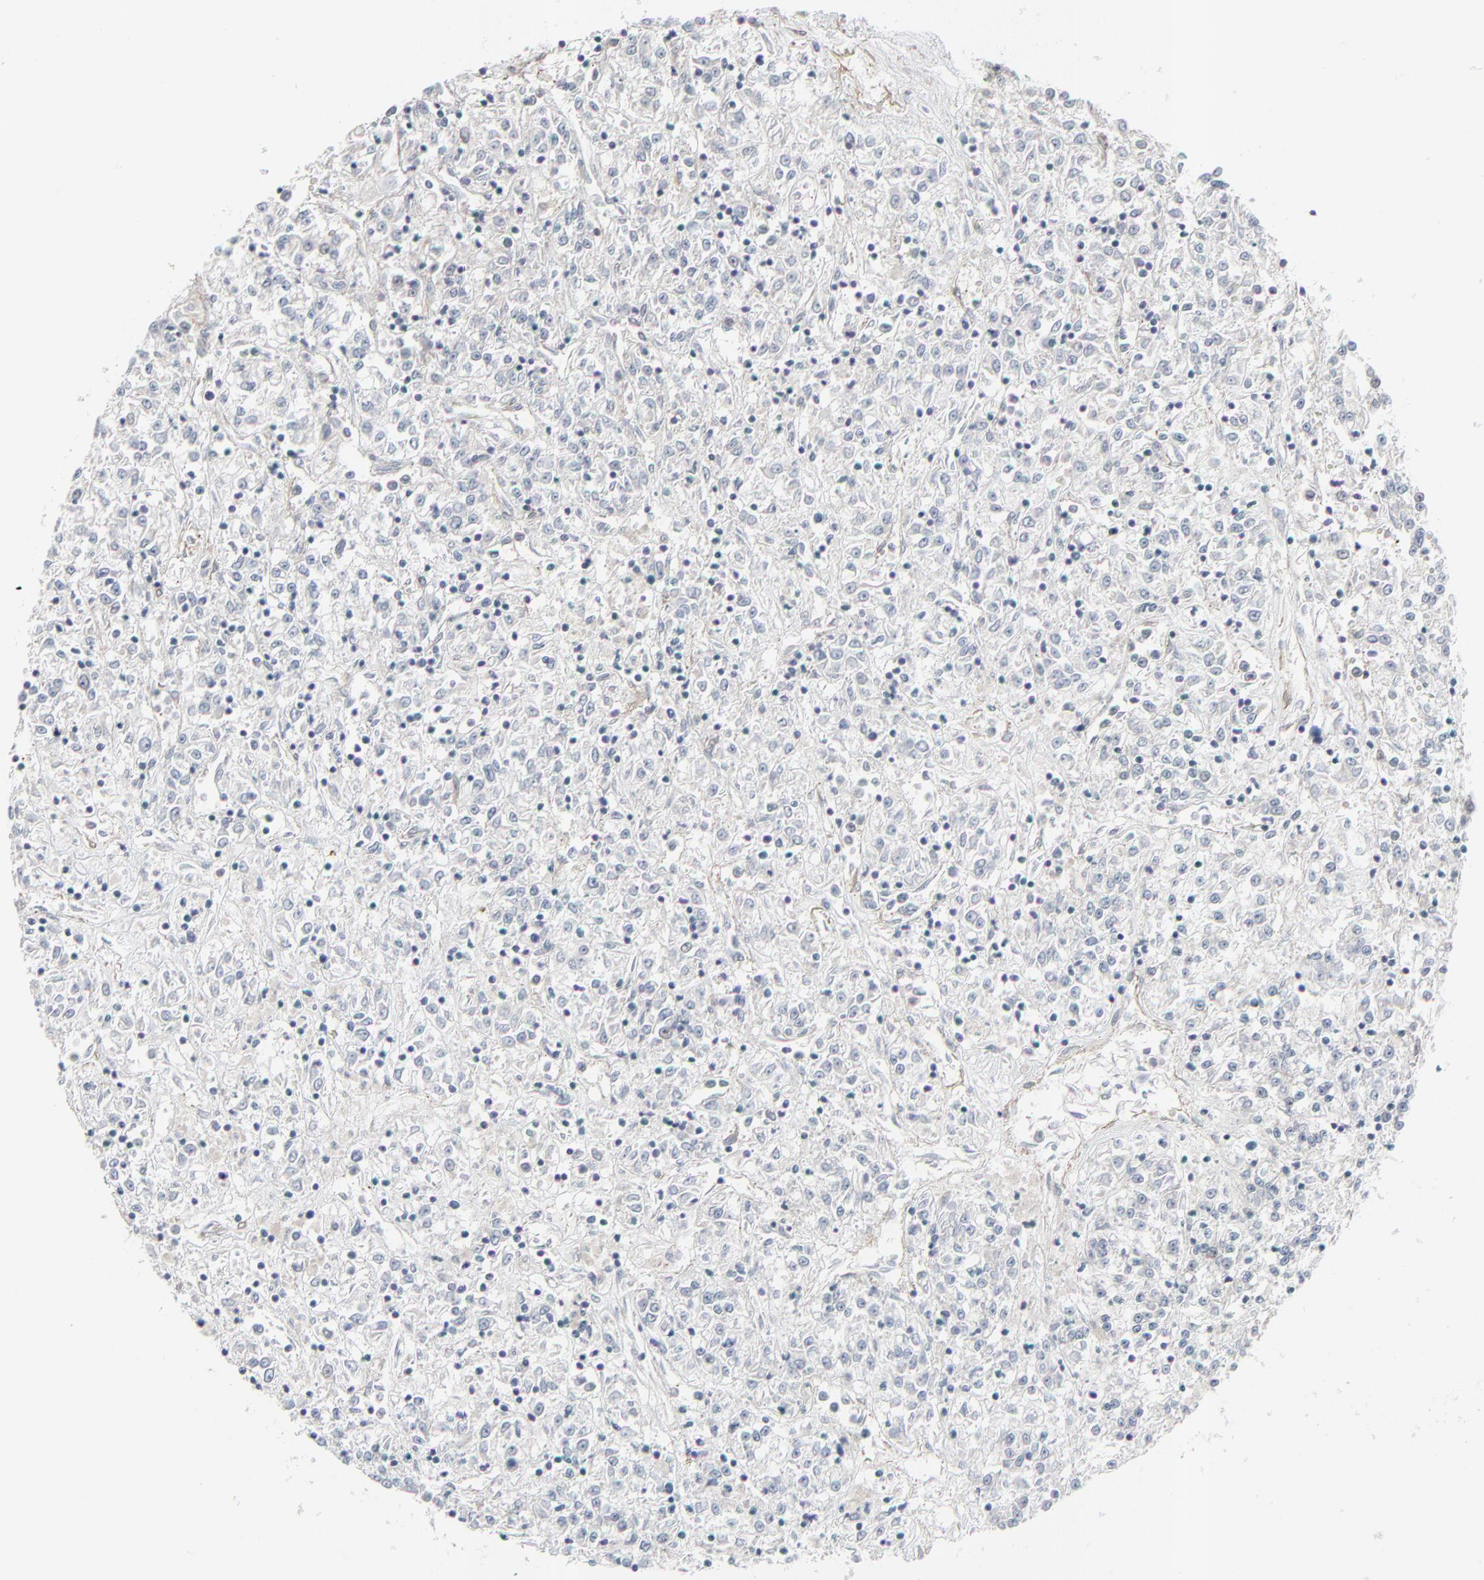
{"staining": {"intensity": "negative", "quantity": "none", "location": "none"}, "tissue": "renal cancer", "cell_type": "Tumor cells", "image_type": "cancer", "snomed": [{"axis": "morphology", "description": "Adenocarcinoma, NOS"}, {"axis": "topography", "description": "Kidney"}], "caption": "DAB (3,3'-diaminobenzidine) immunohistochemical staining of human renal cancer demonstrates no significant staining in tumor cells.", "gene": "NEUROD1", "patient": {"sex": "female", "age": 76}}